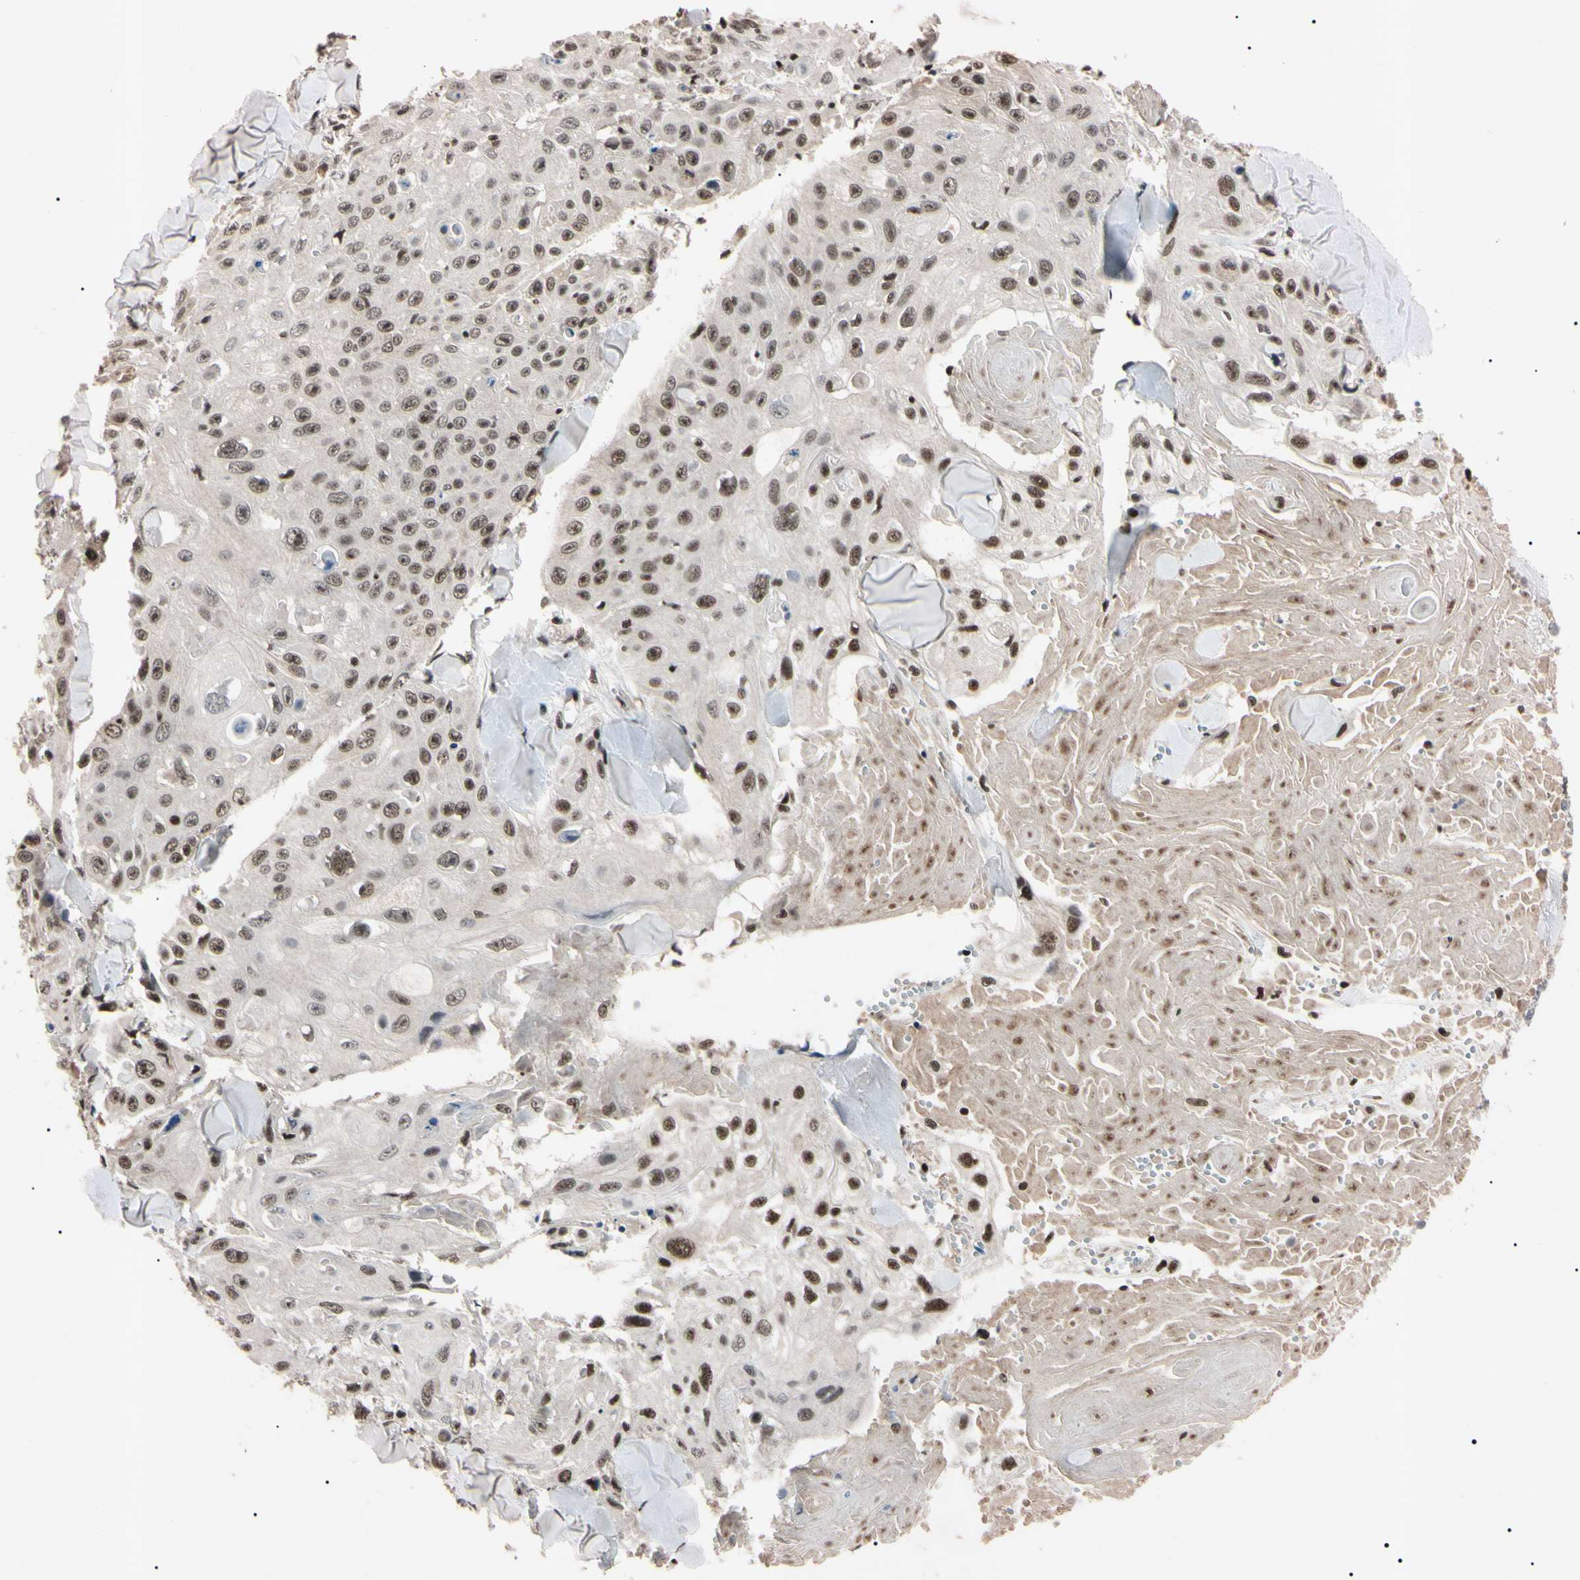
{"staining": {"intensity": "strong", "quantity": "25%-75%", "location": "nuclear"}, "tissue": "skin cancer", "cell_type": "Tumor cells", "image_type": "cancer", "snomed": [{"axis": "morphology", "description": "Squamous cell carcinoma, NOS"}, {"axis": "topography", "description": "Skin"}], "caption": "A high-resolution histopathology image shows immunohistochemistry (IHC) staining of skin cancer (squamous cell carcinoma), which displays strong nuclear positivity in about 25%-75% of tumor cells. Ihc stains the protein of interest in brown and the nuclei are stained blue.", "gene": "YY1", "patient": {"sex": "male", "age": 86}}